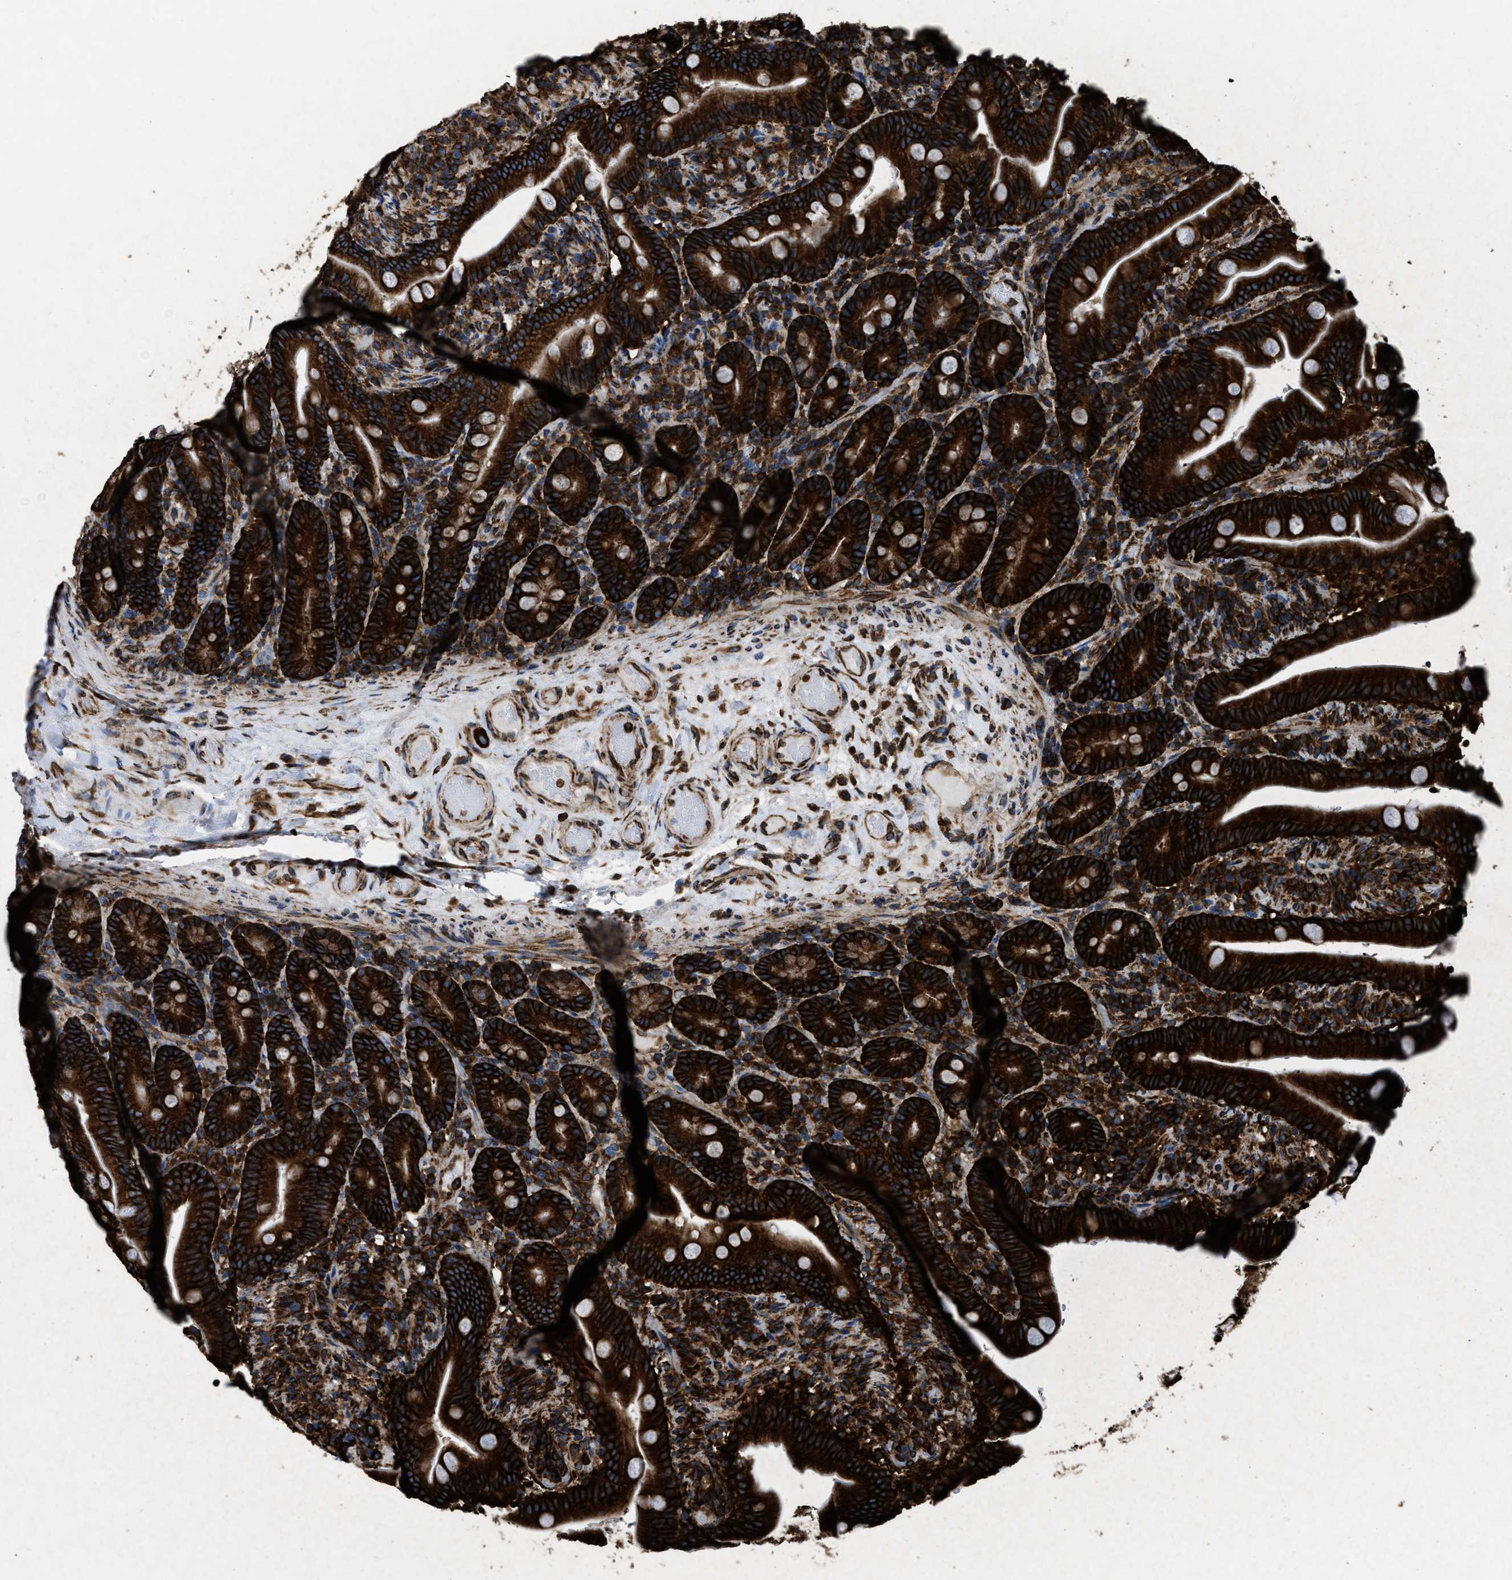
{"staining": {"intensity": "strong", "quantity": ">75%", "location": "cytoplasmic/membranous"}, "tissue": "duodenum", "cell_type": "Glandular cells", "image_type": "normal", "snomed": [{"axis": "morphology", "description": "Normal tissue, NOS"}, {"axis": "topography", "description": "Duodenum"}], "caption": "Strong cytoplasmic/membranous staining for a protein is present in approximately >75% of glandular cells of normal duodenum using IHC.", "gene": "CAPRIN1", "patient": {"sex": "male", "age": 54}}